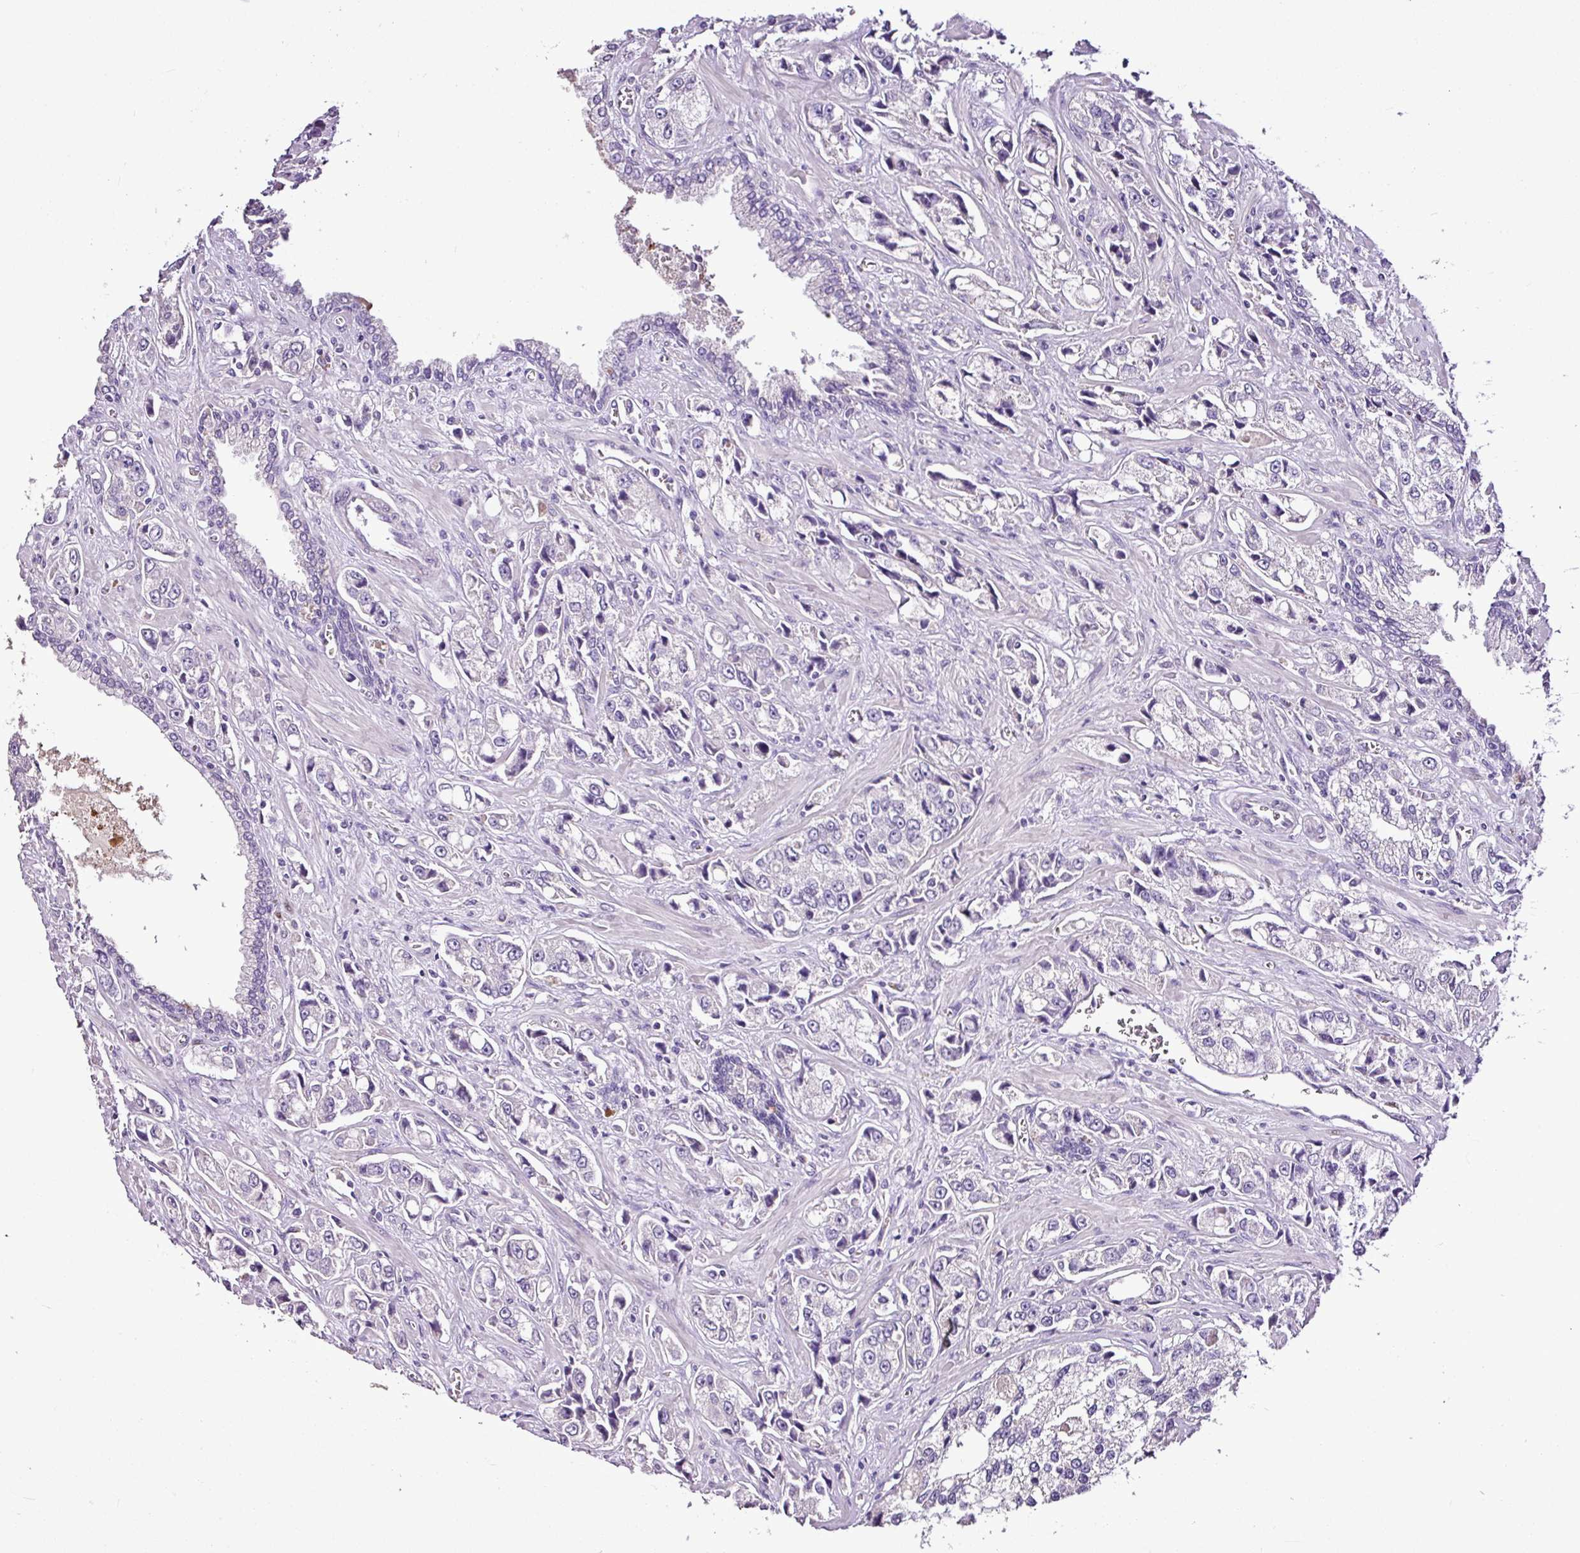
{"staining": {"intensity": "negative", "quantity": "none", "location": "none"}, "tissue": "prostate cancer", "cell_type": "Tumor cells", "image_type": "cancer", "snomed": [{"axis": "morphology", "description": "Adenocarcinoma, High grade"}, {"axis": "topography", "description": "Prostate"}], "caption": "Micrograph shows no protein expression in tumor cells of prostate adenocarcinoma (high-grade) tissue.", "gene": "ESR1", "patient": {"sex": "male", "age": 74}}